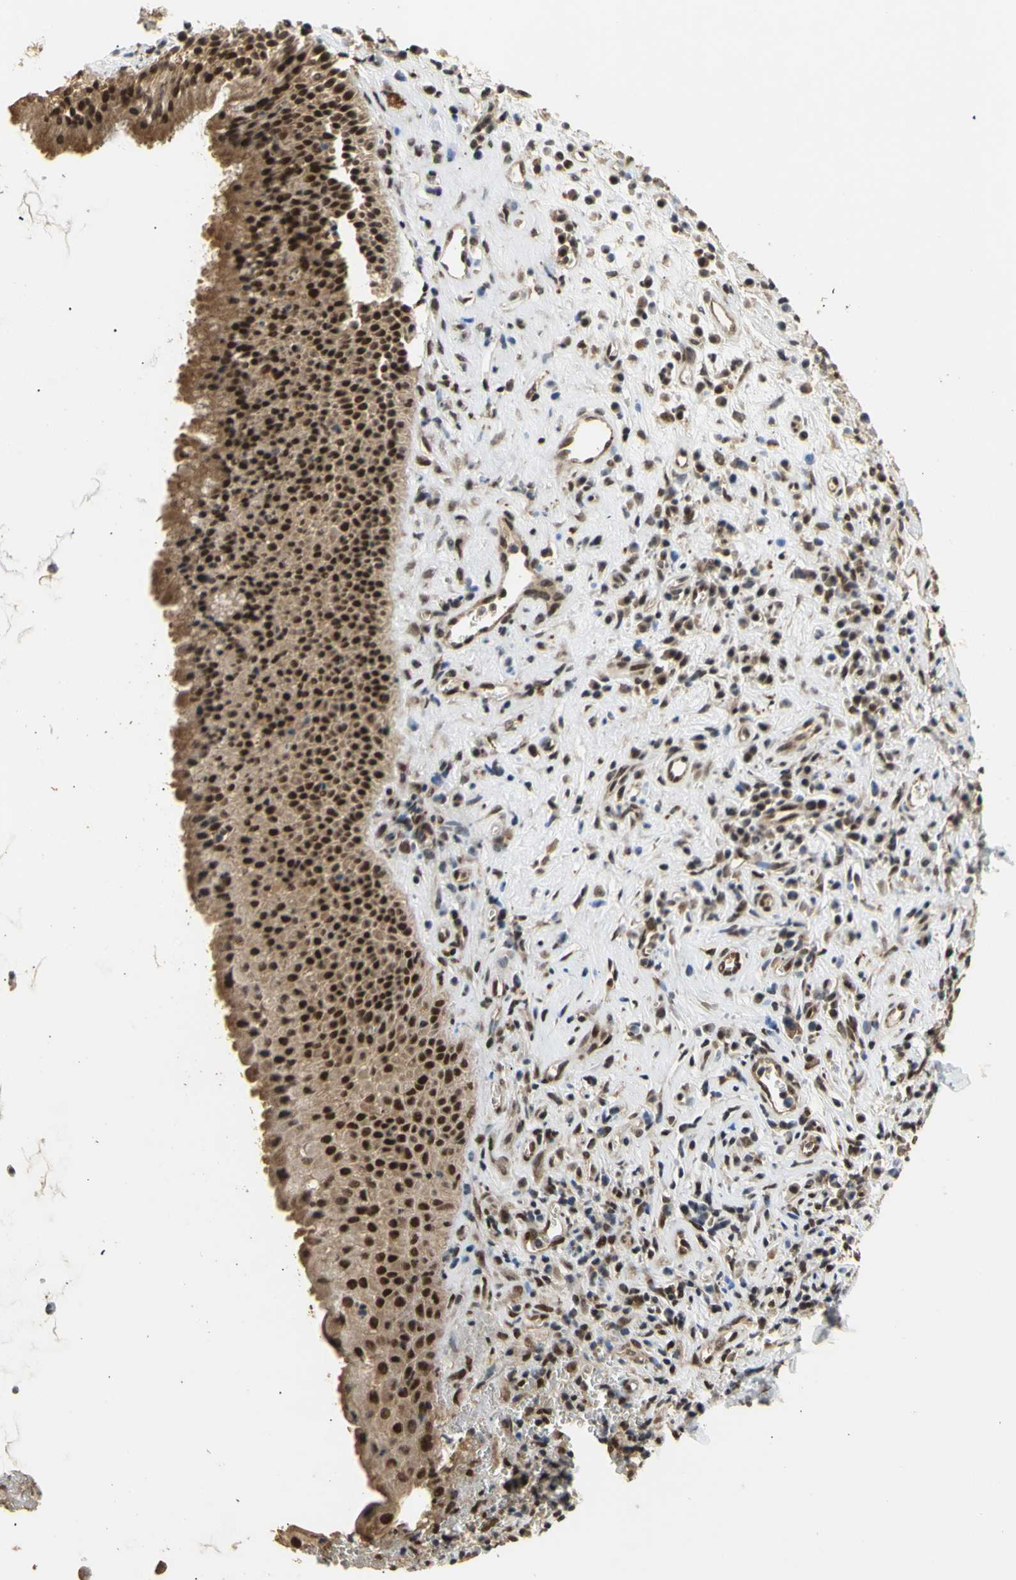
{"staining": {"intensity": "strong", "quantity": ">75%", "location": "cytoplasmic/membranous,nuclear"}, "tissue": "nasopharynx", "cell_type": "Respiratory epithelial cells", "image_type": "normal", "snomed": [{"axis": "morphology", "description": "Normal tissue, NOS"}, {"axis": "topography", "description": "Nasopharynx"}], "caption": "Protein staining reveals strong cytoplasmic/membranous,nuclear staining in about >75% of respiratory epithelial cells in benign nasopharynx.", "gene": "GTF2E2", "patient": {"sex": "female", "age": 51}}